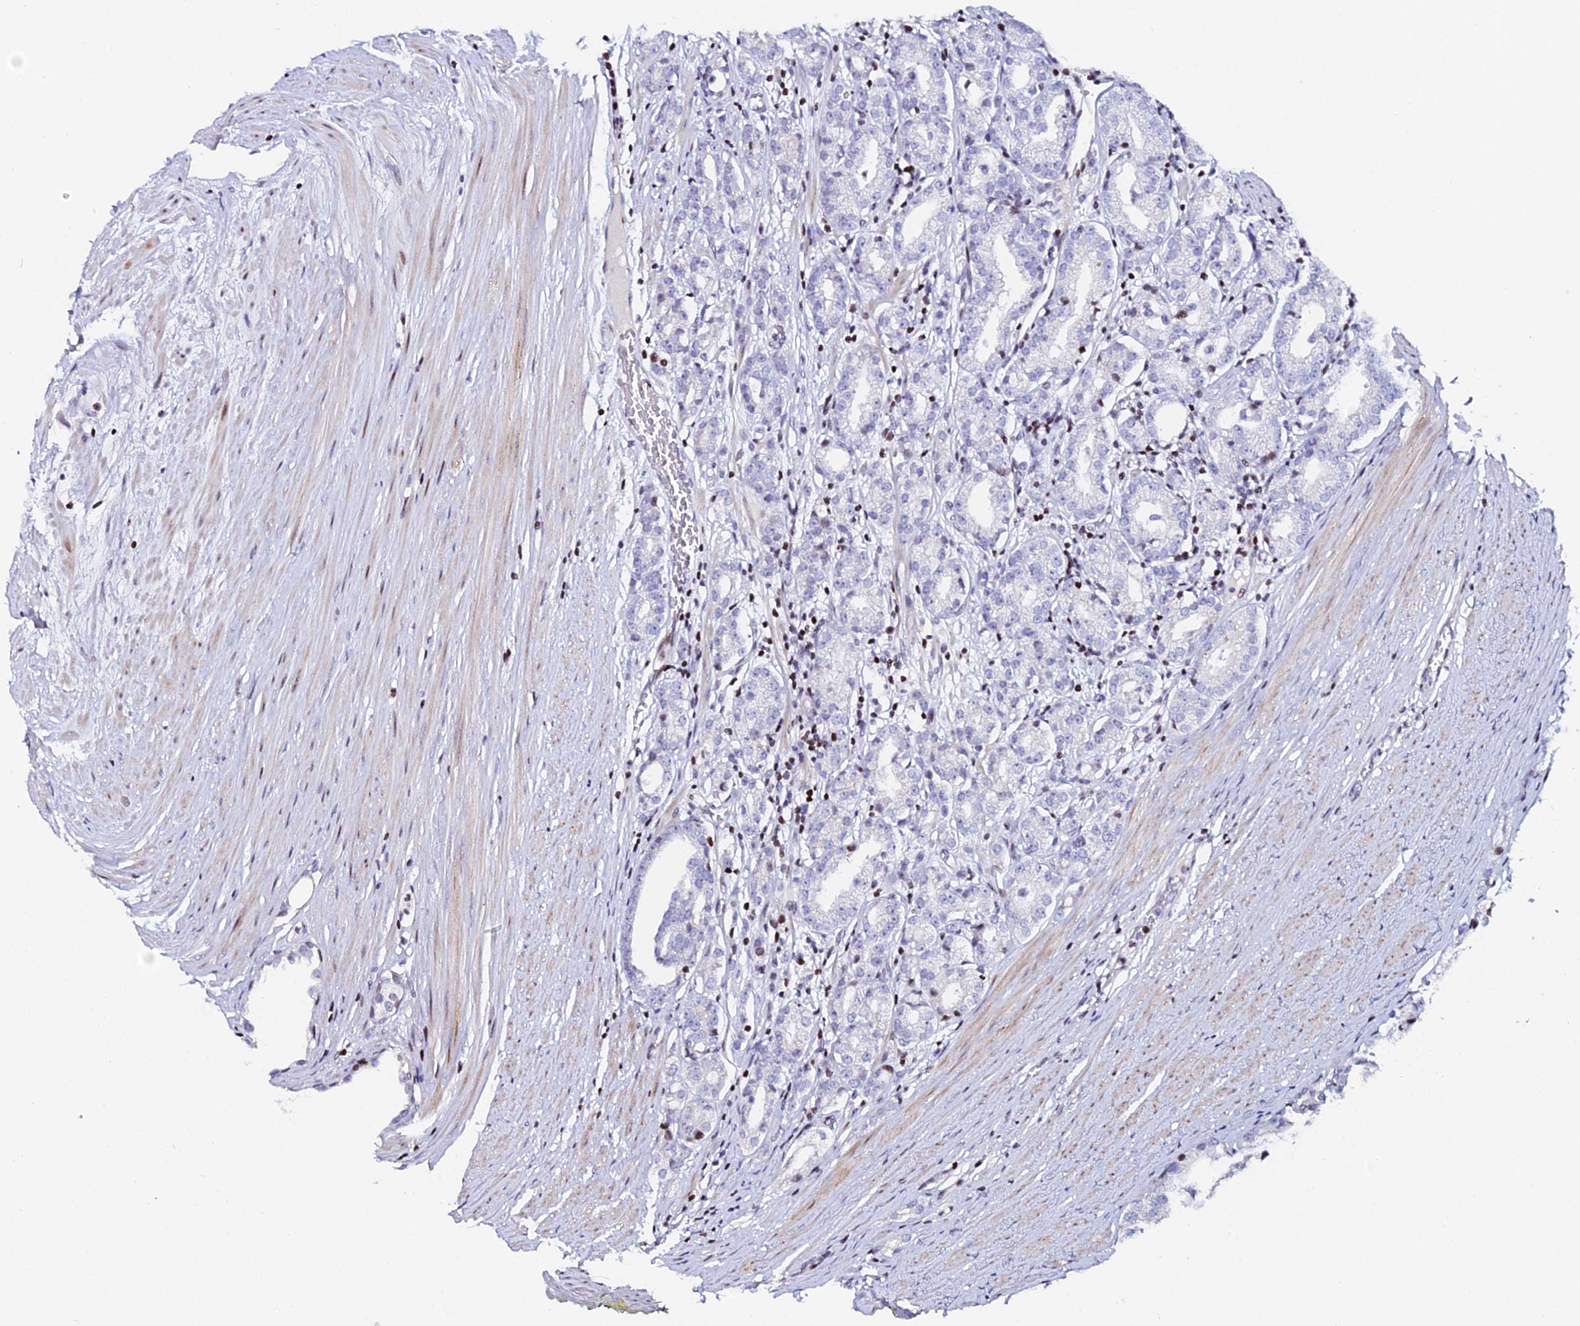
{"staining": {"intensity": "negative", "quantity": "none", "location": "none"}, "tissue": "prostate cancer", "cell_type": "Tumor cells", "image_type": "cancer", "snomed": [{"axis": "morphology", "description": "Adenocarcinoma, High grade"}, {"axis": "topography", "description": "Prostate"}], "caption": "Prostate adenocarcinoma (high-grade) was stained to show a protein in brown. There is no significant positivity in tumor cells. (Immunohistochemistry, brightfield microscopy, high magnification).", "gene": "MYNN", "patient": {"sex": "male", "age": 69}}